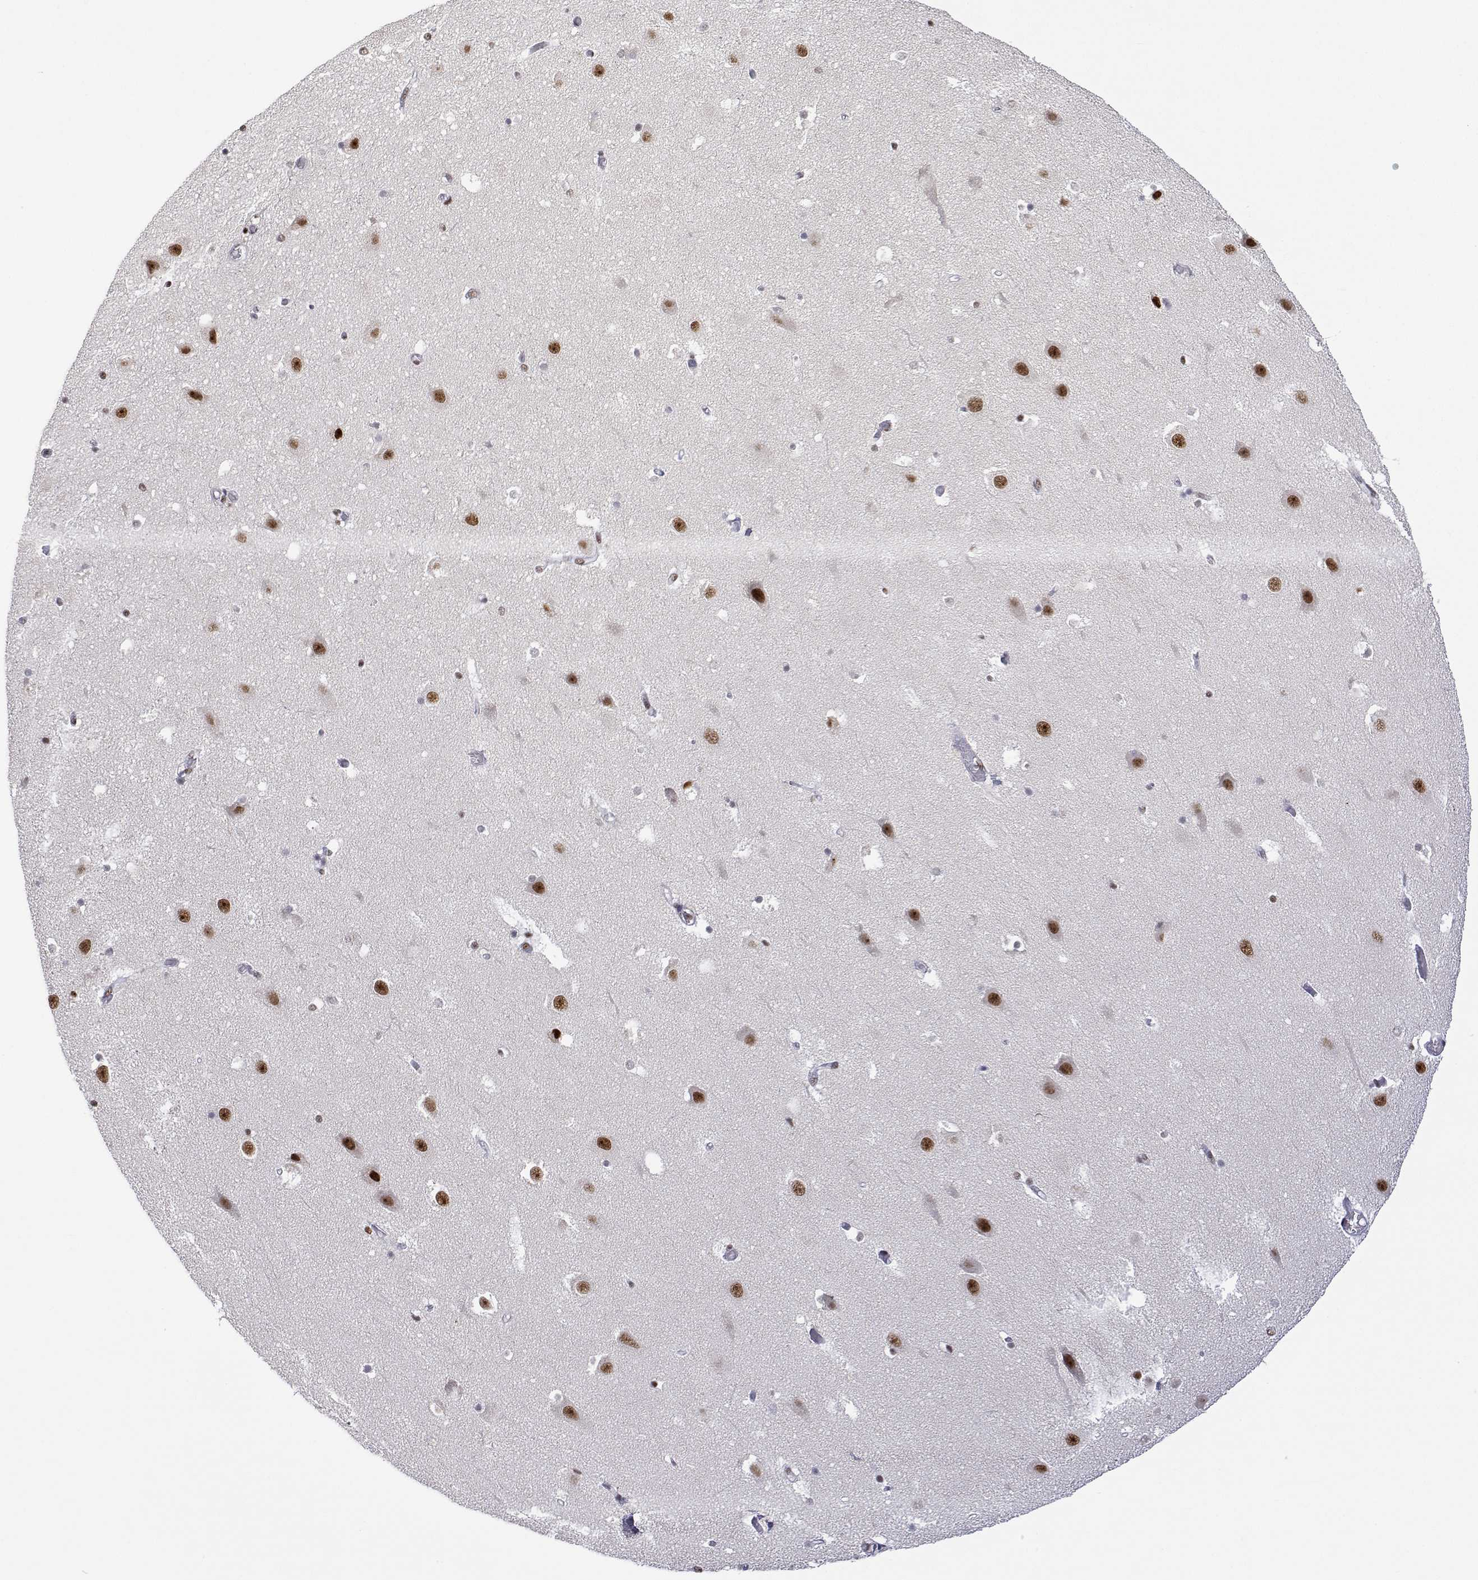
{"staining": {"intensity": "moderate", "quantity": ">75%", "location": "nuclear"}, "tissue": "hippocampus", "cell_type": "Glial cells", "image_type": "normal", "snomed": [{"axis": "morphology", "description": "Normal tissue, NOS"}, {"axis": "topography", "description": "Hippocampus"}], "caption": "A brown stain labels moderate nuclear expression of a protein in glial cells of normal hippocampus.", "gene": "ADAR", "patient": {"sex": "male", "age": 26}}